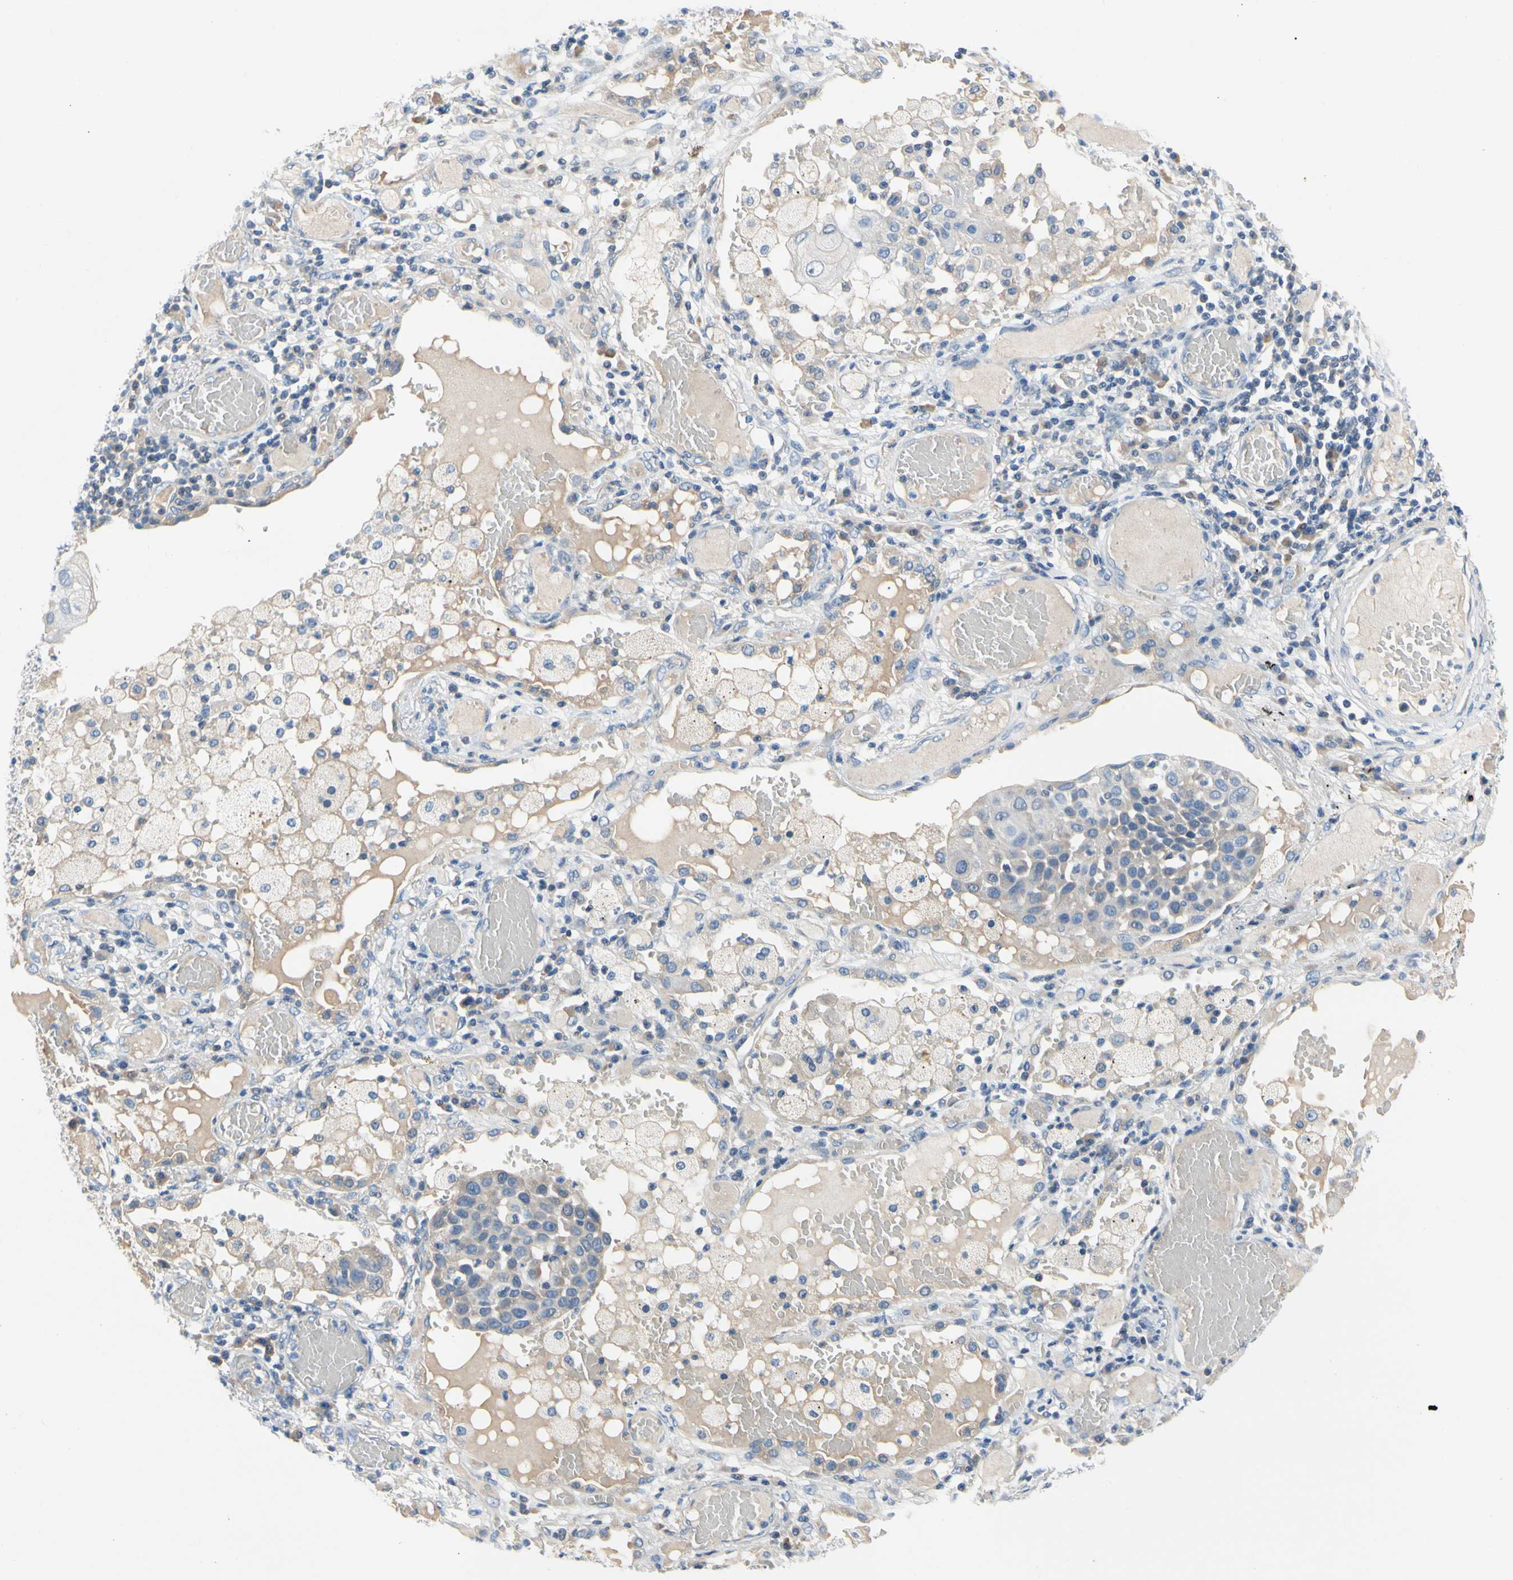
{"staining": {"intensity": "weak", "quantity": "25%-75%", "location": "cytoplasmic/membranous"}, "tissue": "lung cancer", "cell_type": "Tumor cells", "image_type": "cancer", "snomed": [{"axis": "morphology", "description": "Squamous cell carcinoma, NOS"}, {"axis": "topography", "description": "Lung"}], "caption": "Lung cancer stained with a protein marker reveals weak staining in tumor cells.", "gene": "CA14", "patient": {"sex": "male", "age": 71}}